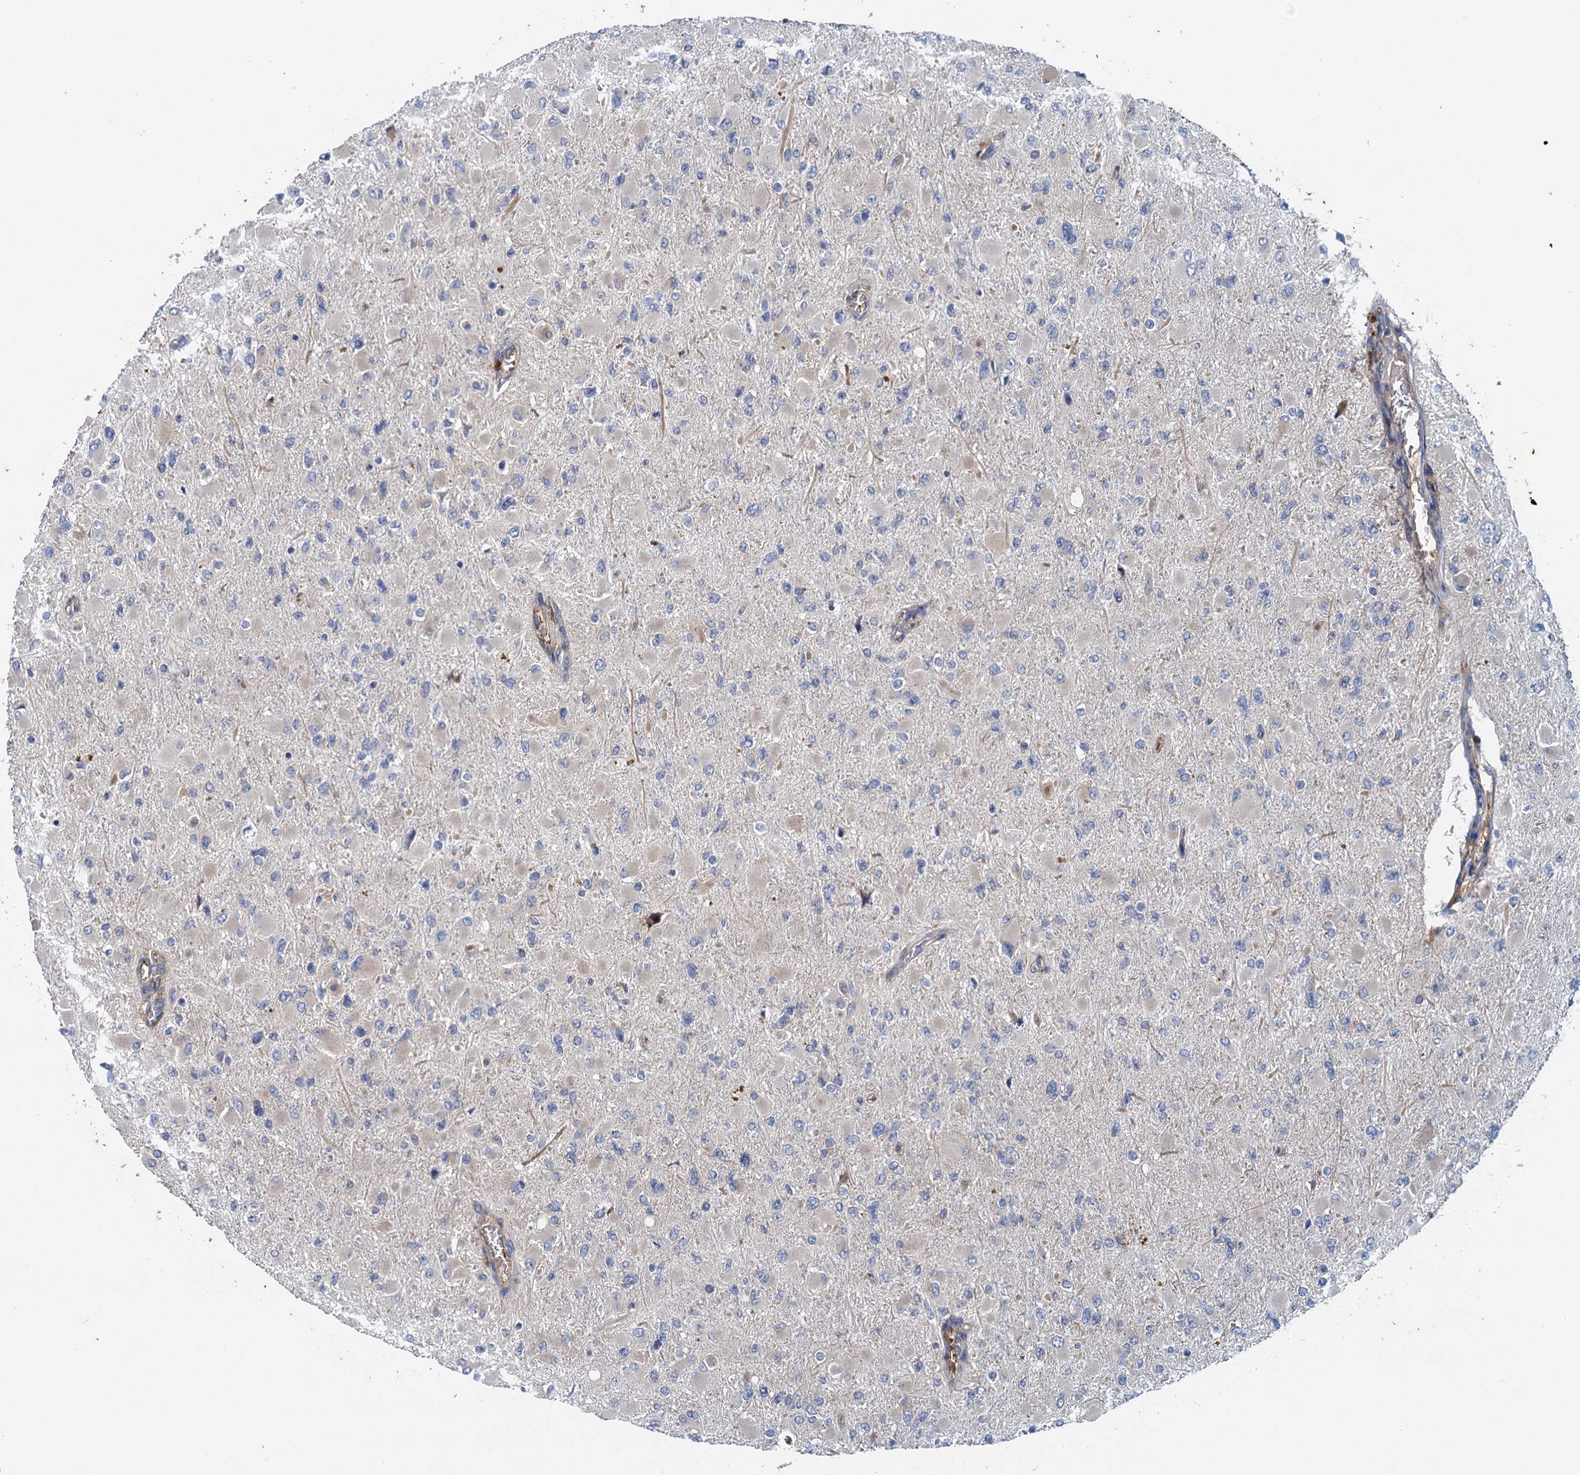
{"staining": {"intensity": "negative", "quantity": "none", "location": "none"}, "tissue": "glioma", "cell_type": "Tumor cells", "image_type": "cancer", "snomed": [{"axis": "morphology", "description": "Glioma, malignant, High grade"}, {"axis": "topography", "description": "Cerebral cortex"}], "caption": "This photomicrograph is of malignant high-grade glioma stained with immunohistochemistry to label a protein in brown with the nuclei are counter-stained blue. There is no expression in tumor cells. (DAB immunohistochemistry (IHC) visualized using brightfield microscopy, high magnification).", "gene": "TPCN1", "patient": {"sex": "female", "age": 36}}